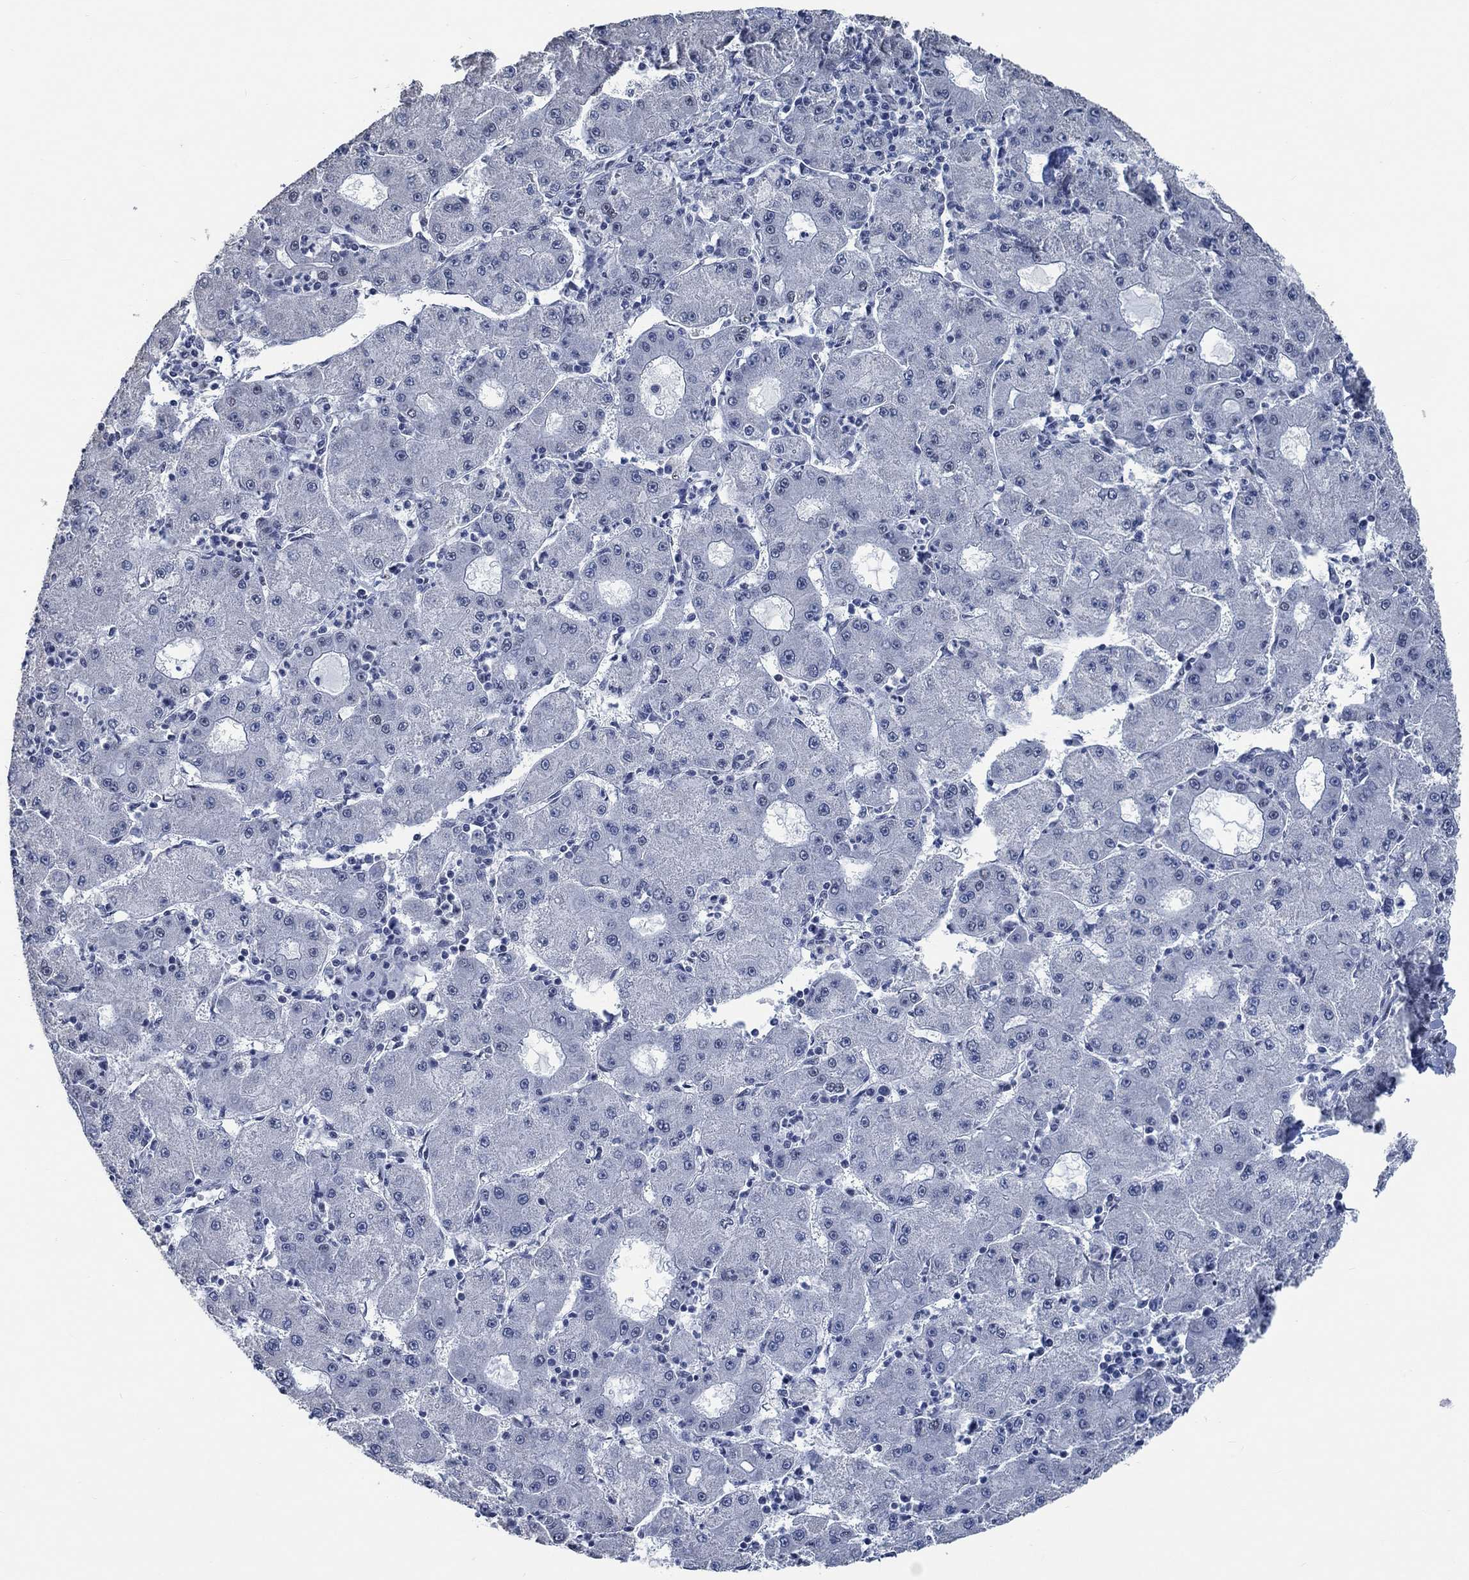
{"staining": {"intensity": "negative", "quantity": "none", "location": "none"}, "tissue": "liver cancer", "cell_type": "Tumor cells", "image_type": "cancer", "snomed": [{"axis": "morphology", "description": "Carcinoma, Hepatocellular, NOS"}, {"axis": "topography", "description": "Liver"}], "caption": "DAB (3,3'-diaminobenzidine) immunohistochemical staining of liver hepatocellular carcinoma reveals no significant expression in tumor cells.", "gene": "OBSCN", "patient": {"sex": "male", "age": 73}}